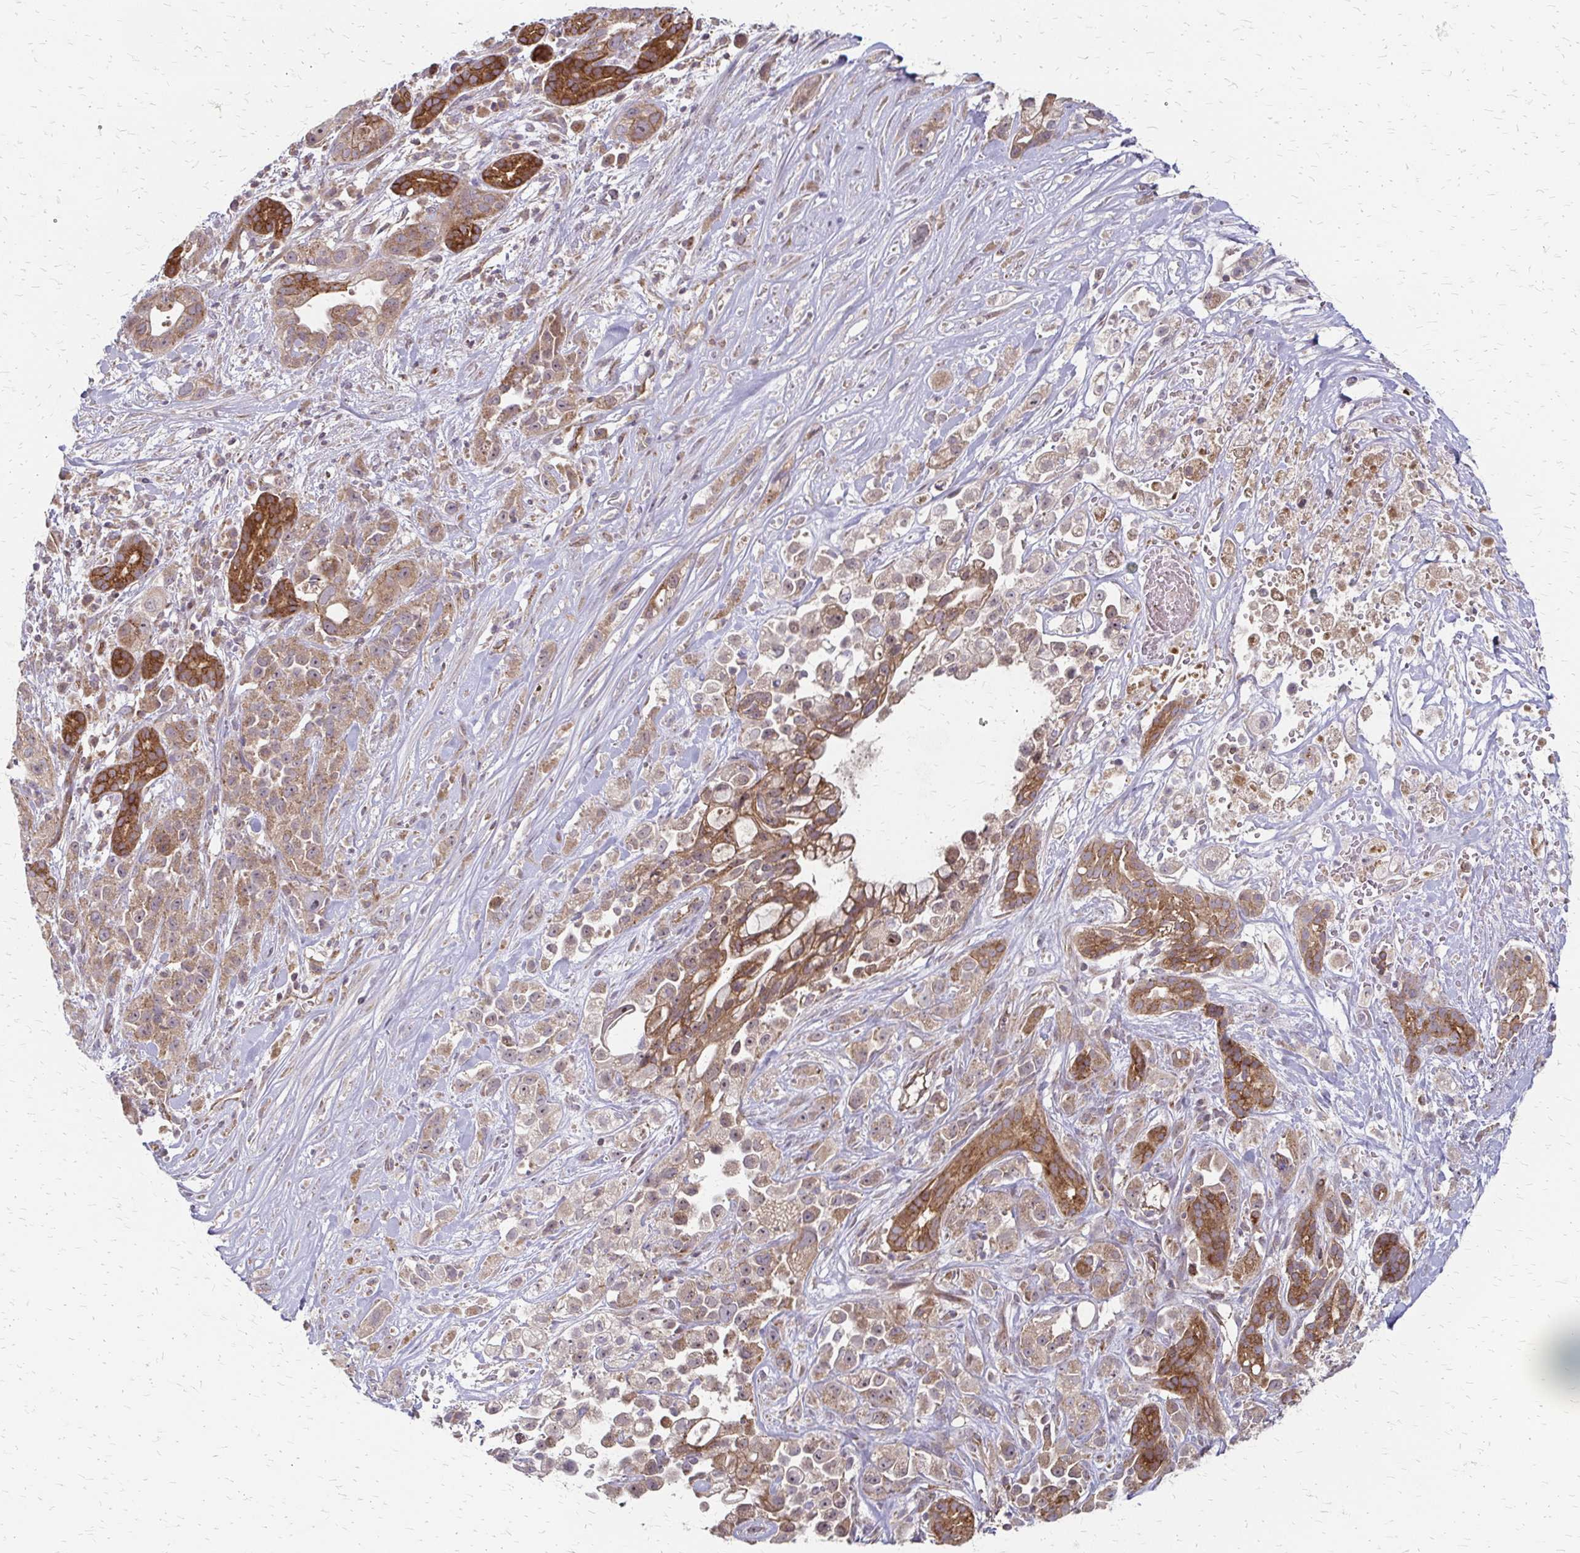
{"staining": {"intensity": "weak", "quantity": ">75%", "location": "cytoplasmic/membranous"}, "tissue": "pancreatic cancer", "cell_type": "Tumor cells", "image_type": "cancer", "snomed": [{"axis": "morphology", "description": "Adenocarcinoma, NOS"}, {"axis": "topography", "description": "Pancreas"}], "caption": "Protein staining demonstrates weak cytoplasmic/membranous expression in approximately >75% of tumor cells in pancreatic cancer (adenocarcinoma).", "gene": "ZNF383", "patient": {"sex": "male", "age": 44}}